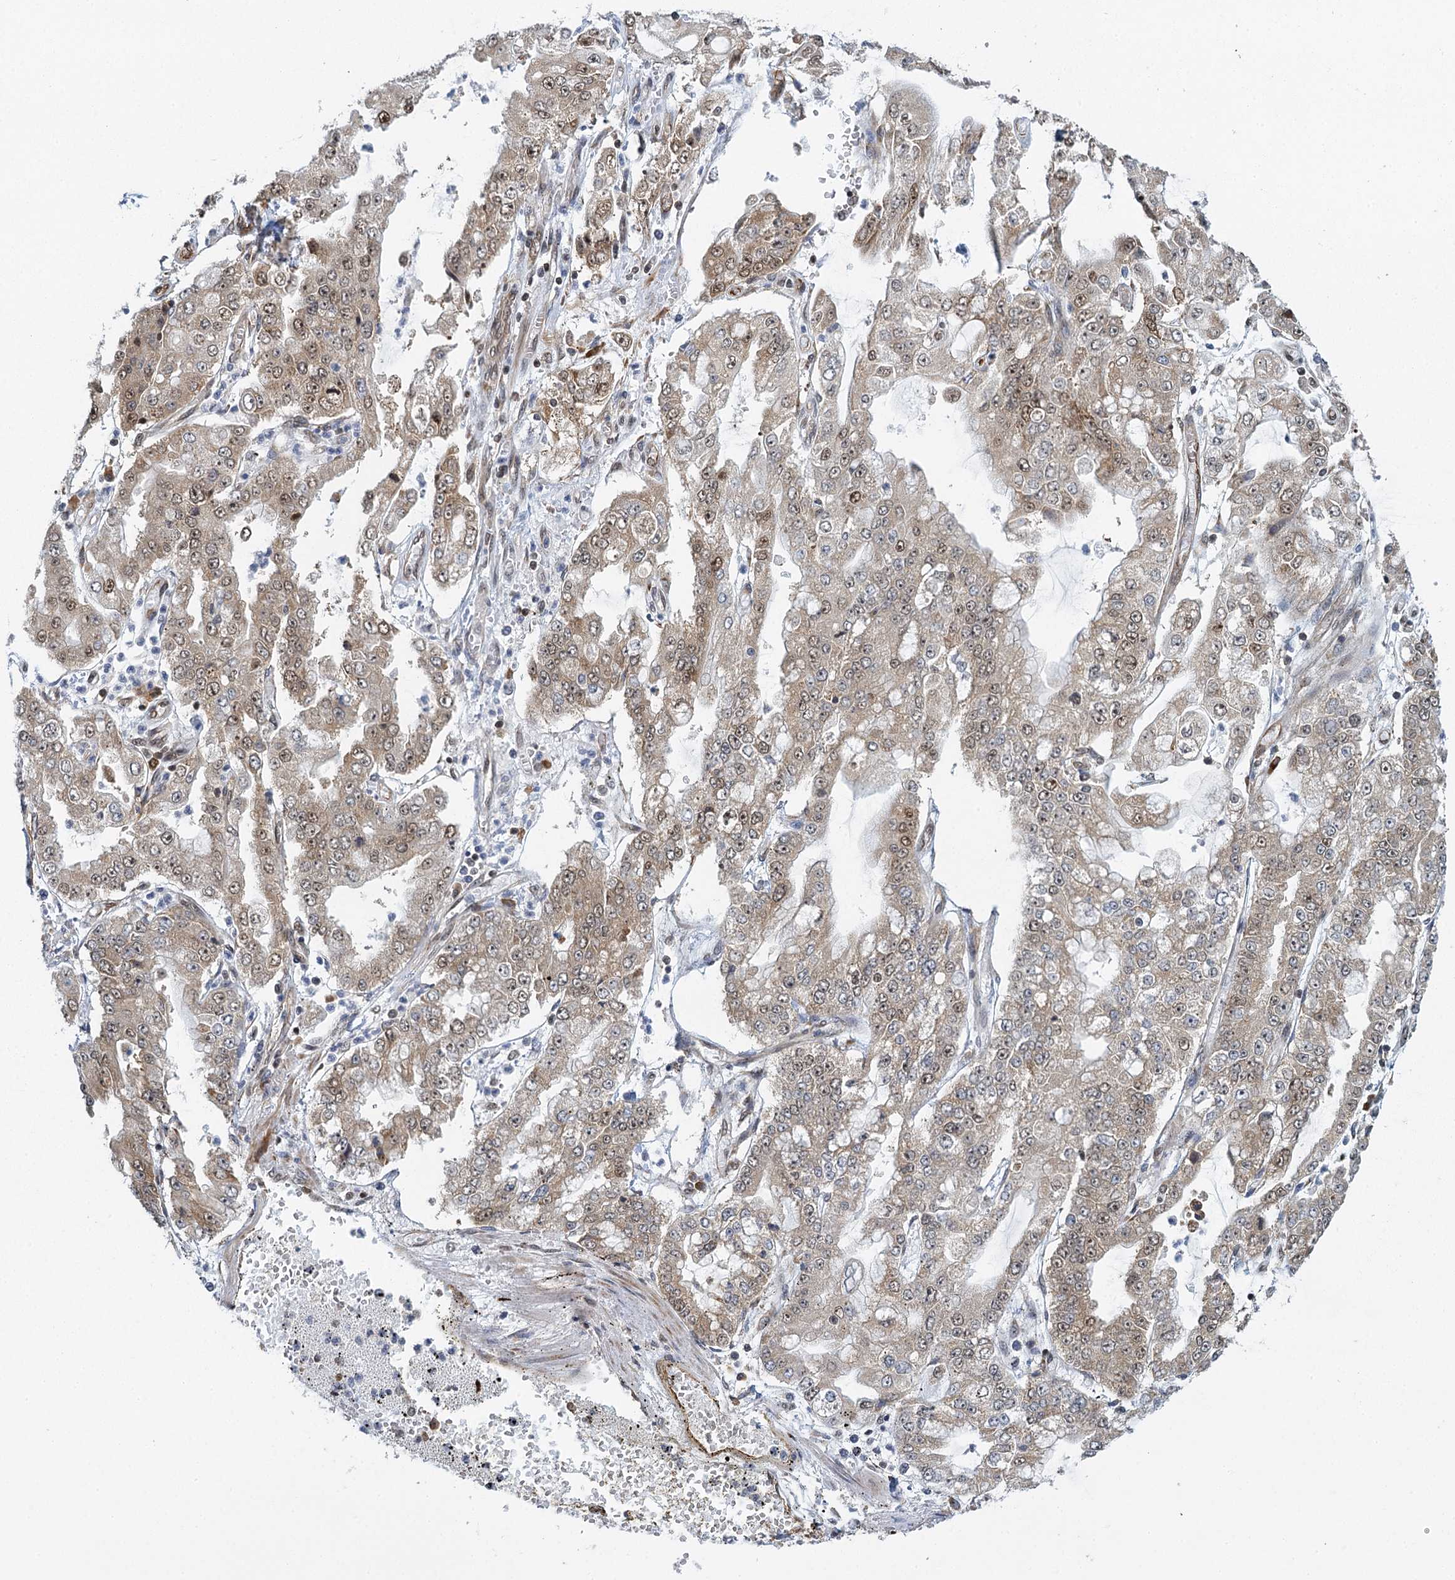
{"staining": {"intensity": "moderate", "quantity": ">75%", "location": "nuclear"}, "tissue": "stomach cancer", "cell_type": "Tumor cells", "image_type": "cancer", "snomed": [{"axis": "morphology", "description": "Adenocarcinoma, NOS"}, {"axis": "topography", "description": "Stomach"}], "caption": "Moderate nuclear protein positivity is seen in approximately >75% of tumor cells in stomach cancer (adenocarcinoma).", "gene": "GPATCH11", "patient": {"sex": "male", "age": 76}}